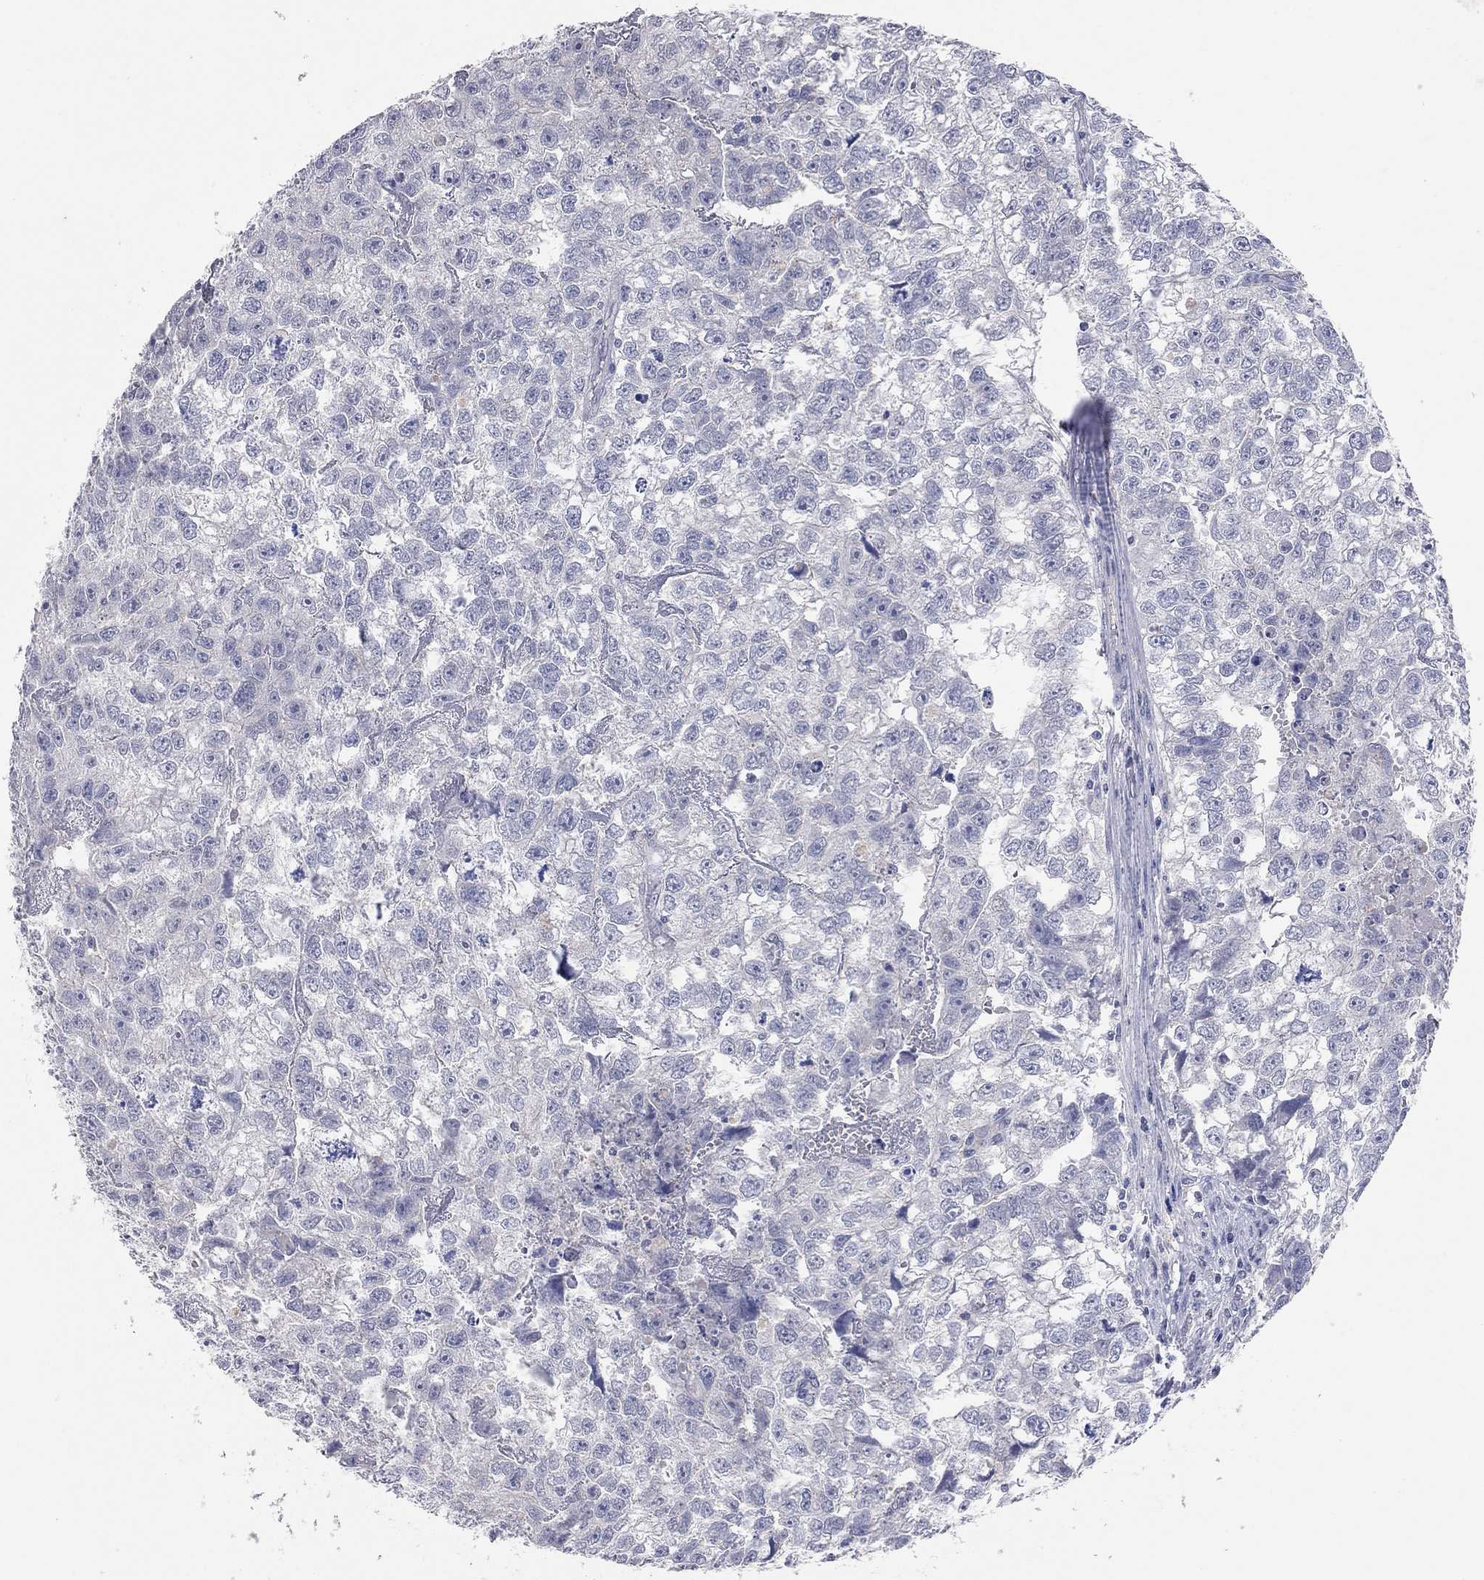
{"staining": {"intensity": "negative", "quantity": "none", "location": "none"}, "tissue": "testis cancer", "cell_type": "Tumor cells", "image_type": "cancer", "snomed": [{"axis": "morphology", "description": "Carcinoma, Embryonal, NOS"}, {"axis": "morphology", "description": "Teratoma, malignant, NOS"}, {"axis": "topography", "description": "Testis"}], "caption": "A photomicrograph of embryonal carcinoma (testis) stained for a protein exhibits no brown staining in tumor cells. (DAB (3,3'-diaminobenzidine) immunohistochemistry, high magnification).", "gene": "MMP13", "patient": {"sex": "male", "age": 44}}